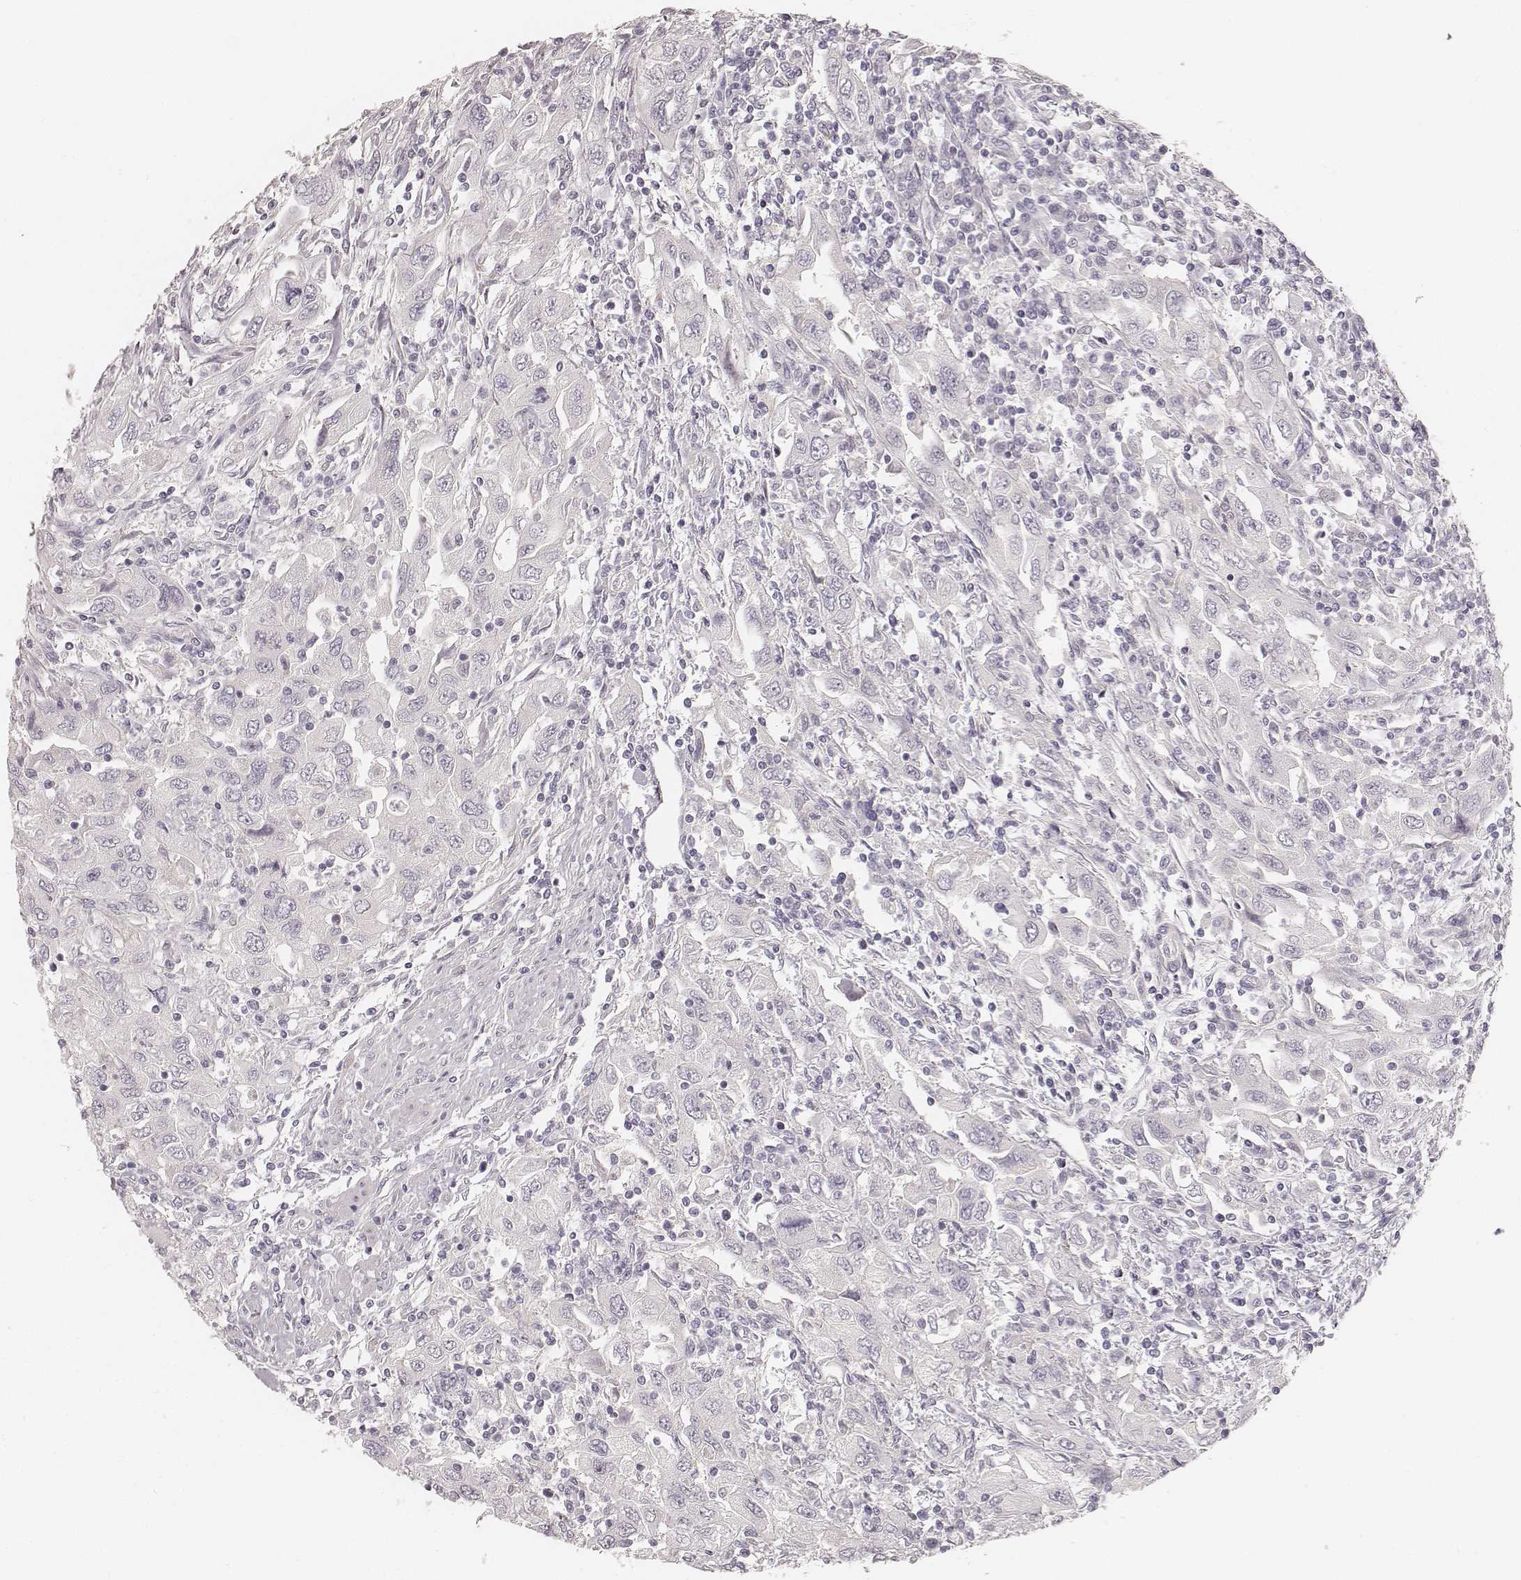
{"staining": {"intensity": "negative", "quantity": "none", "location": "none"}, "tissue": "urothelial cancer", "cell_type": "Tumor cells", "image_type": "cancer", "snomed": [{"axis": "morphology", "description": "Urothelial carcinoma, High grade"}, {"axis": "topography", "description": "Urinary bladder"}], "caption": "Tumor cells show no significant protein positivity in urothelial cancer.", "gene": "HNF4G", "patient": {"sex": "male", "age": 76}}